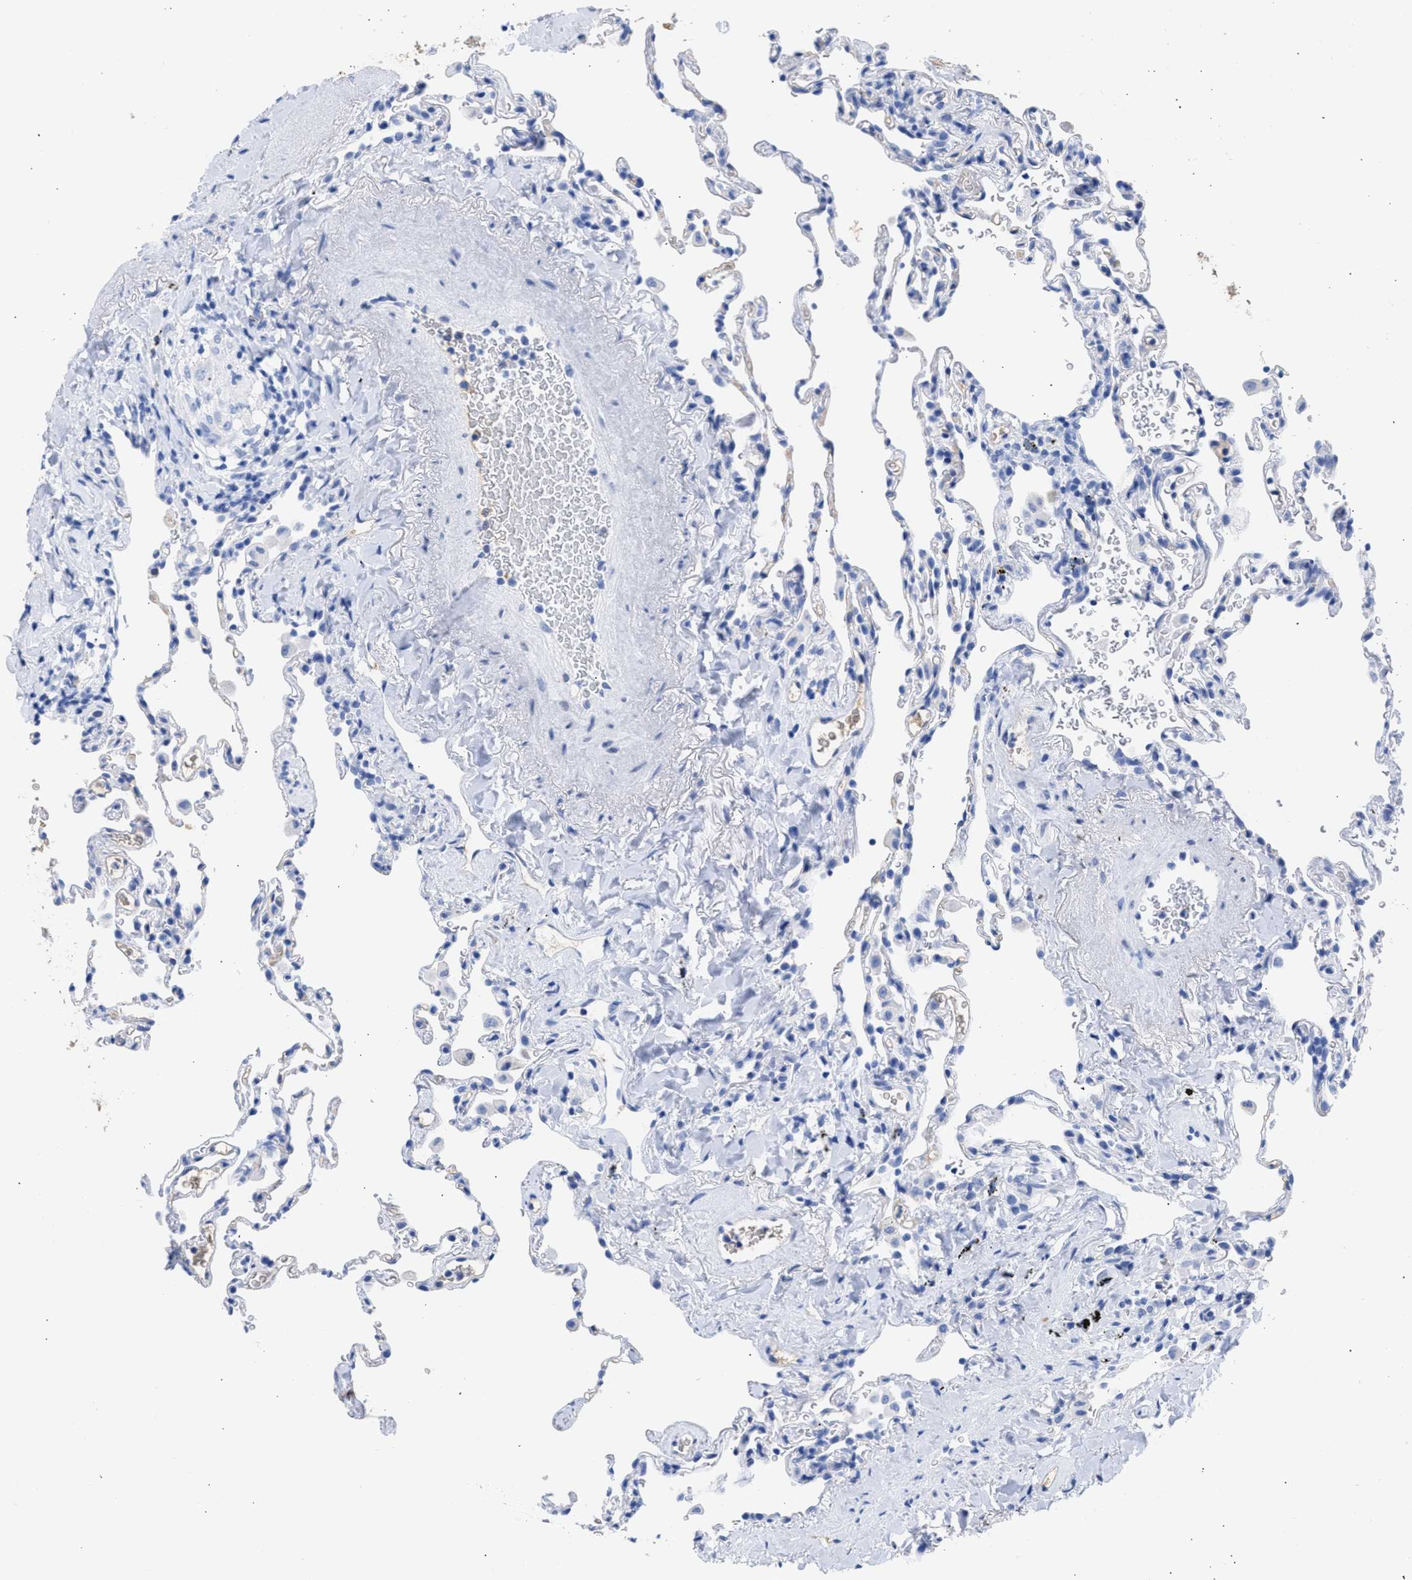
{"staining": {"intensity": "negative", "quantity": "none", "location": "none"}, "tissue": "lung", "cell_type": "Alveolar cells", "image_type": "normal", "snomed": [{"axis": "morphology", "description": "Normal tissue, NOS"}, {"axis": "topography", "description": "Lung"}], "caption": "Immunohistochemistry of unremarkable human lung shows no expression in alveolar cells. (DAB immunohistochemistry (IHC) with hematoxylin counter stain).", "gene": "RSPH1", "patient": {"sex": "male", "age": 59}}